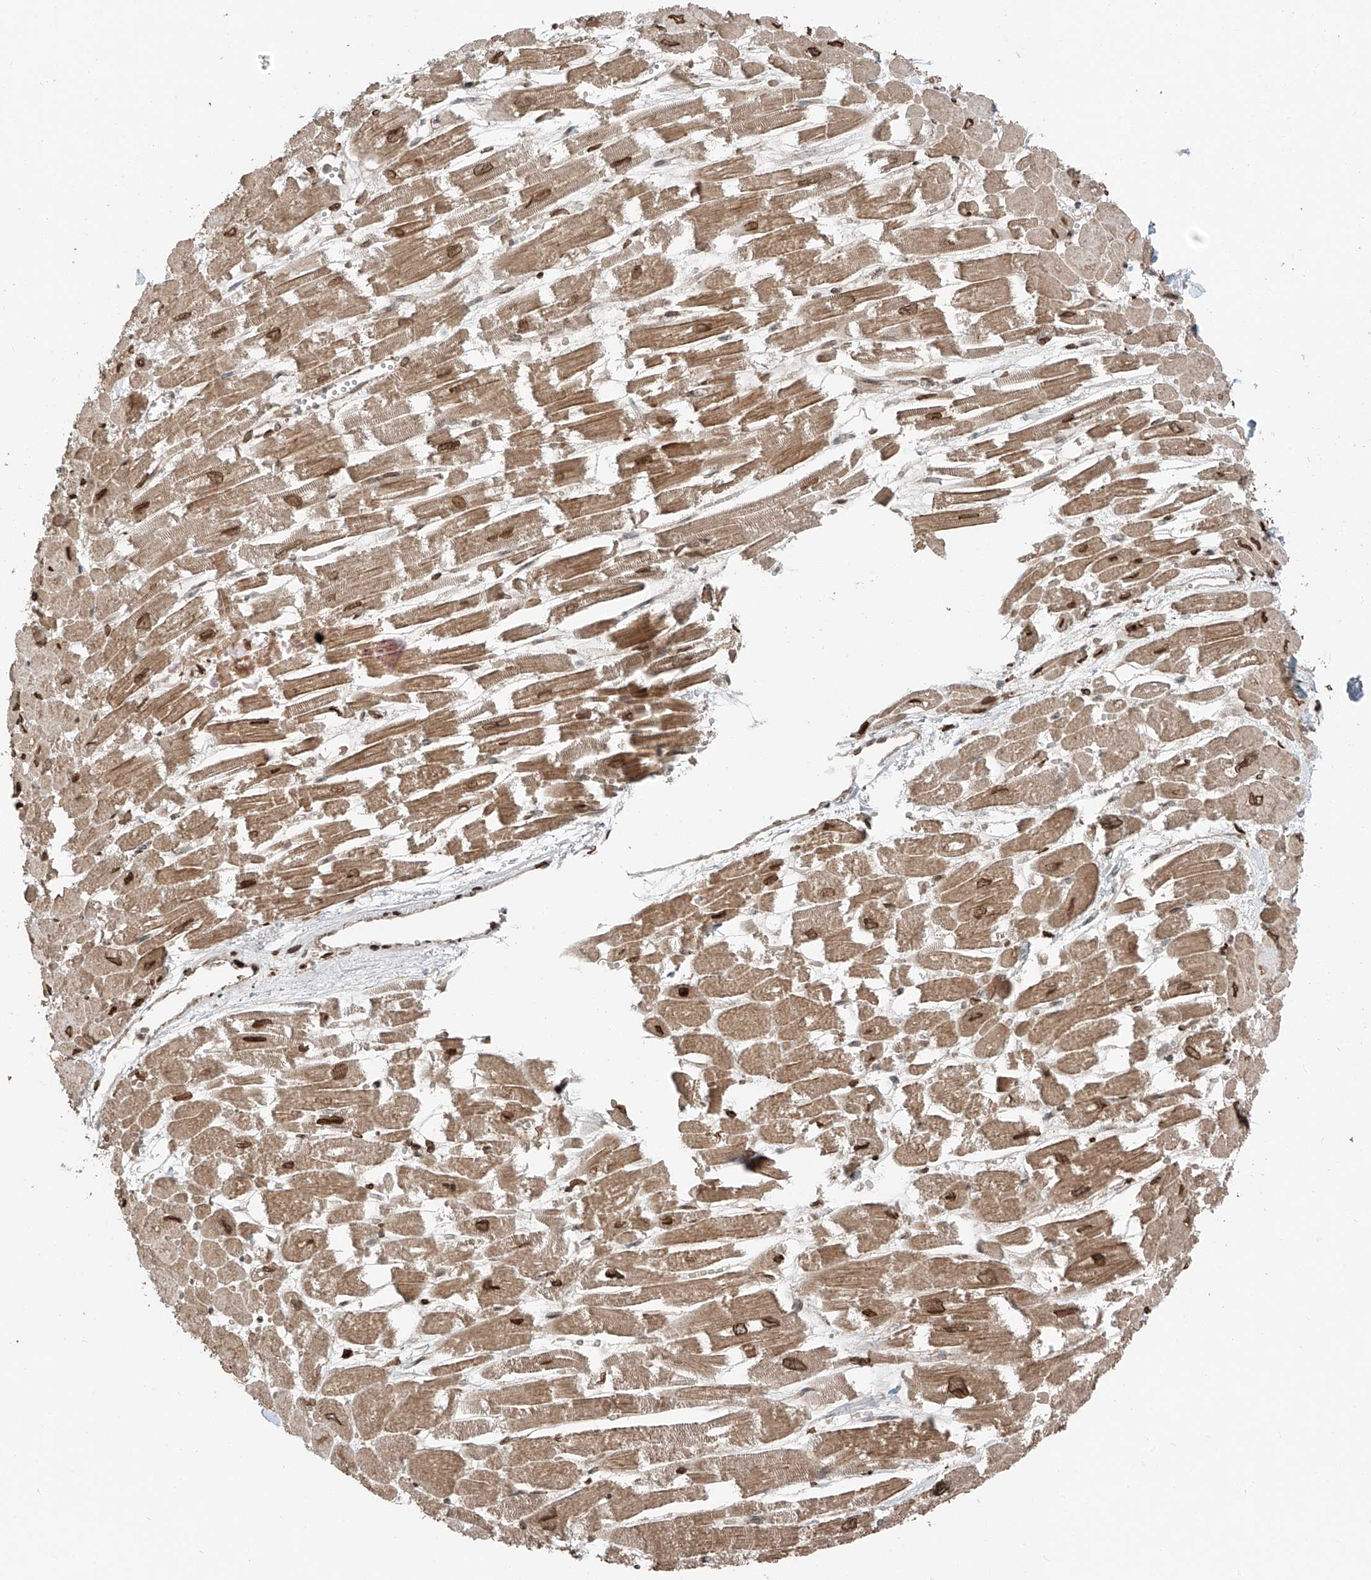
{"staining": {"intensity": "moderate", "quantity": ">75%", "location": "cytoplasmic/membranous,nuclear"}, "tissue": "heart muscle", "cell_type": "Cardiomyocytes", "image_type": "normal", "snomed": [{"axis": "morphology", "description": "Normal tissue, NOS"}, {"axis": "topography", "description": "Heart"}], "caption": "Heart muscle stained with immunohistochemistry (IHC) shows moderate cytoplasmic/membranous,nuclear staining in approximately >75% of cardiomyocytes. The protein of interest is shown in brown color, while the nuclei are stained blue.", "gene": "CEP162", "patient": {"sex": "male", "age": 54}}